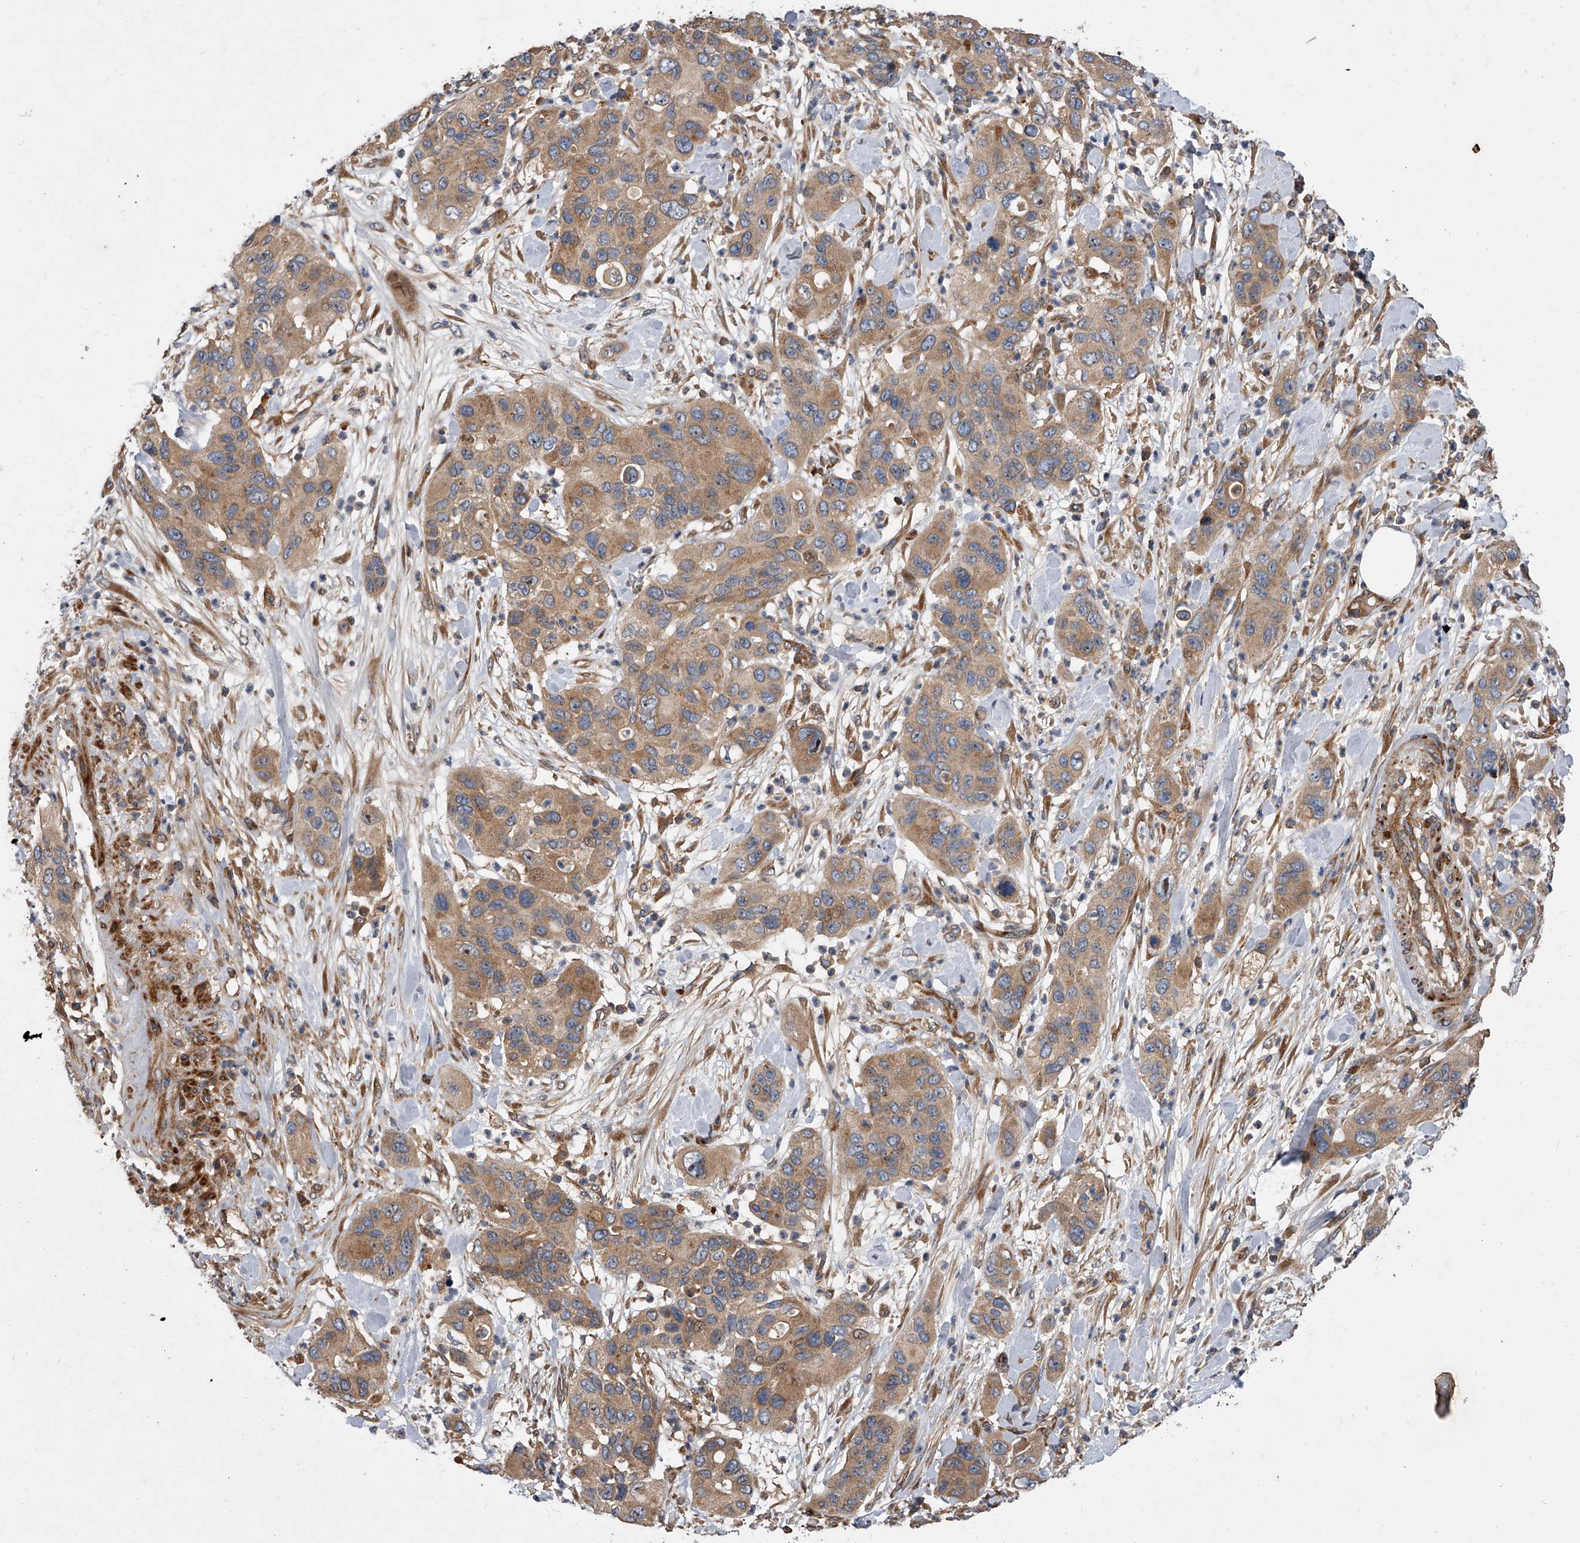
{"staining": {"intensity": "moderate", "quantity": ">75%", "location": "cytoplasmic/membranous"}, "tissue": "pancreatic cancer", "cell_type": "Tumor cells", "image_type": "cancer", "snomed": [{"axis": "morphology", "description": "Adenocarcinoma, NOS"}, {"axis": "topography", "description": "Pancreas"}], "caption": "High-power microscopy captured an immunohistochemistry micrograph of adenocarcinoma (pancreatic), revealing moderate cytoplasmic/membranous positivity in about >75% of tumor cells. The staining was performed using DAB, with brown indicating positive protein expression. Nuclei are stained blue with hematoxylin.", "gene": "USP47", "patient": {"sex": "female", "age": 71}}